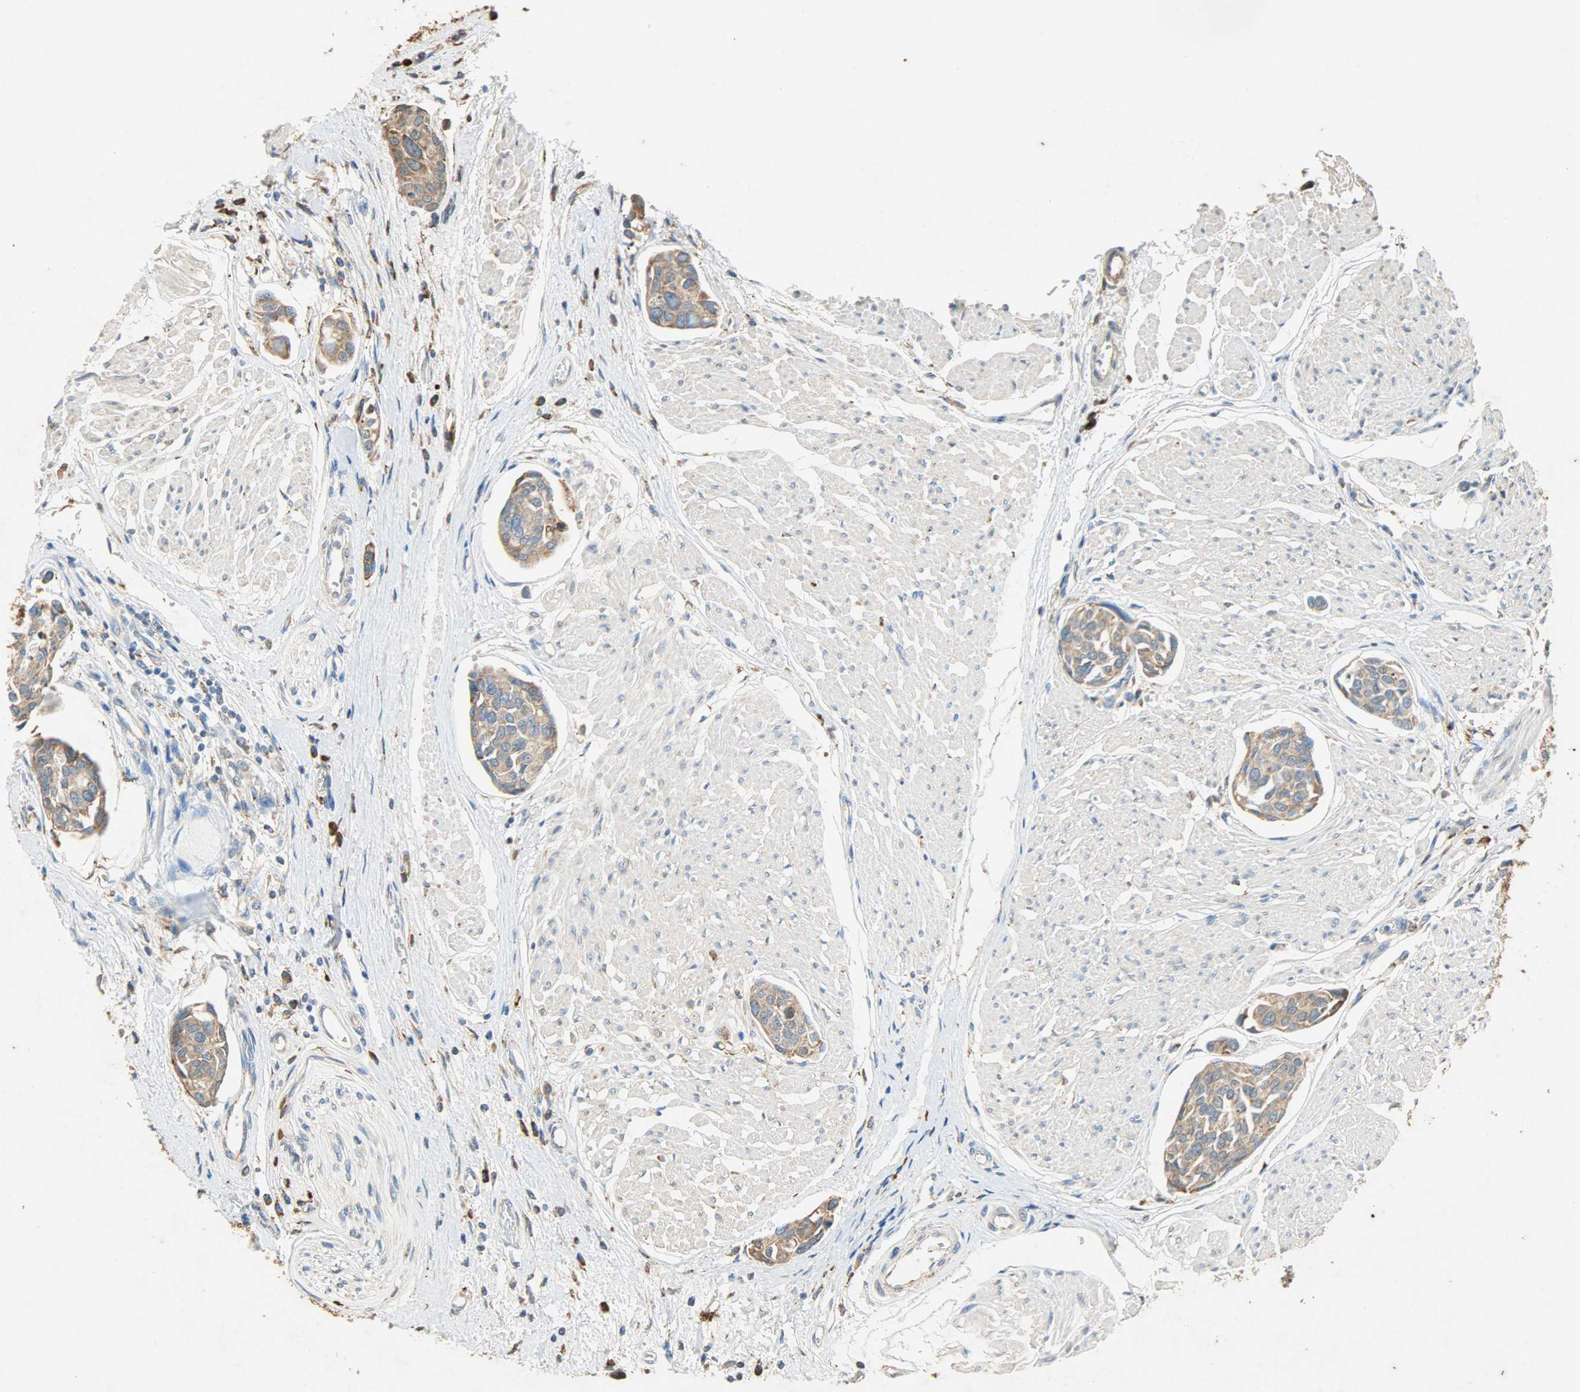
{"staining": {"intensity": "moderate", "quantity": ">75%", "location": "cytoplasmic/membranous"}, "tissue": "urothelial cancer", "cell_type": "Tumor cells", "image_type": "cancer", "snomed": [{"axis": "morphology", "description": "Urothelial carcinoma, High grade"}, {"axis": "topography", "description": "Urinary bladder"}], "caption": "Urothelial cancer was stained to show a protein in brown. There is medium levels of moderate cytoplasmic/membranous staining in about >75% of tumor cells.", "gene": "HSPA5", "patient": {"sex": "male", "age": 78}}